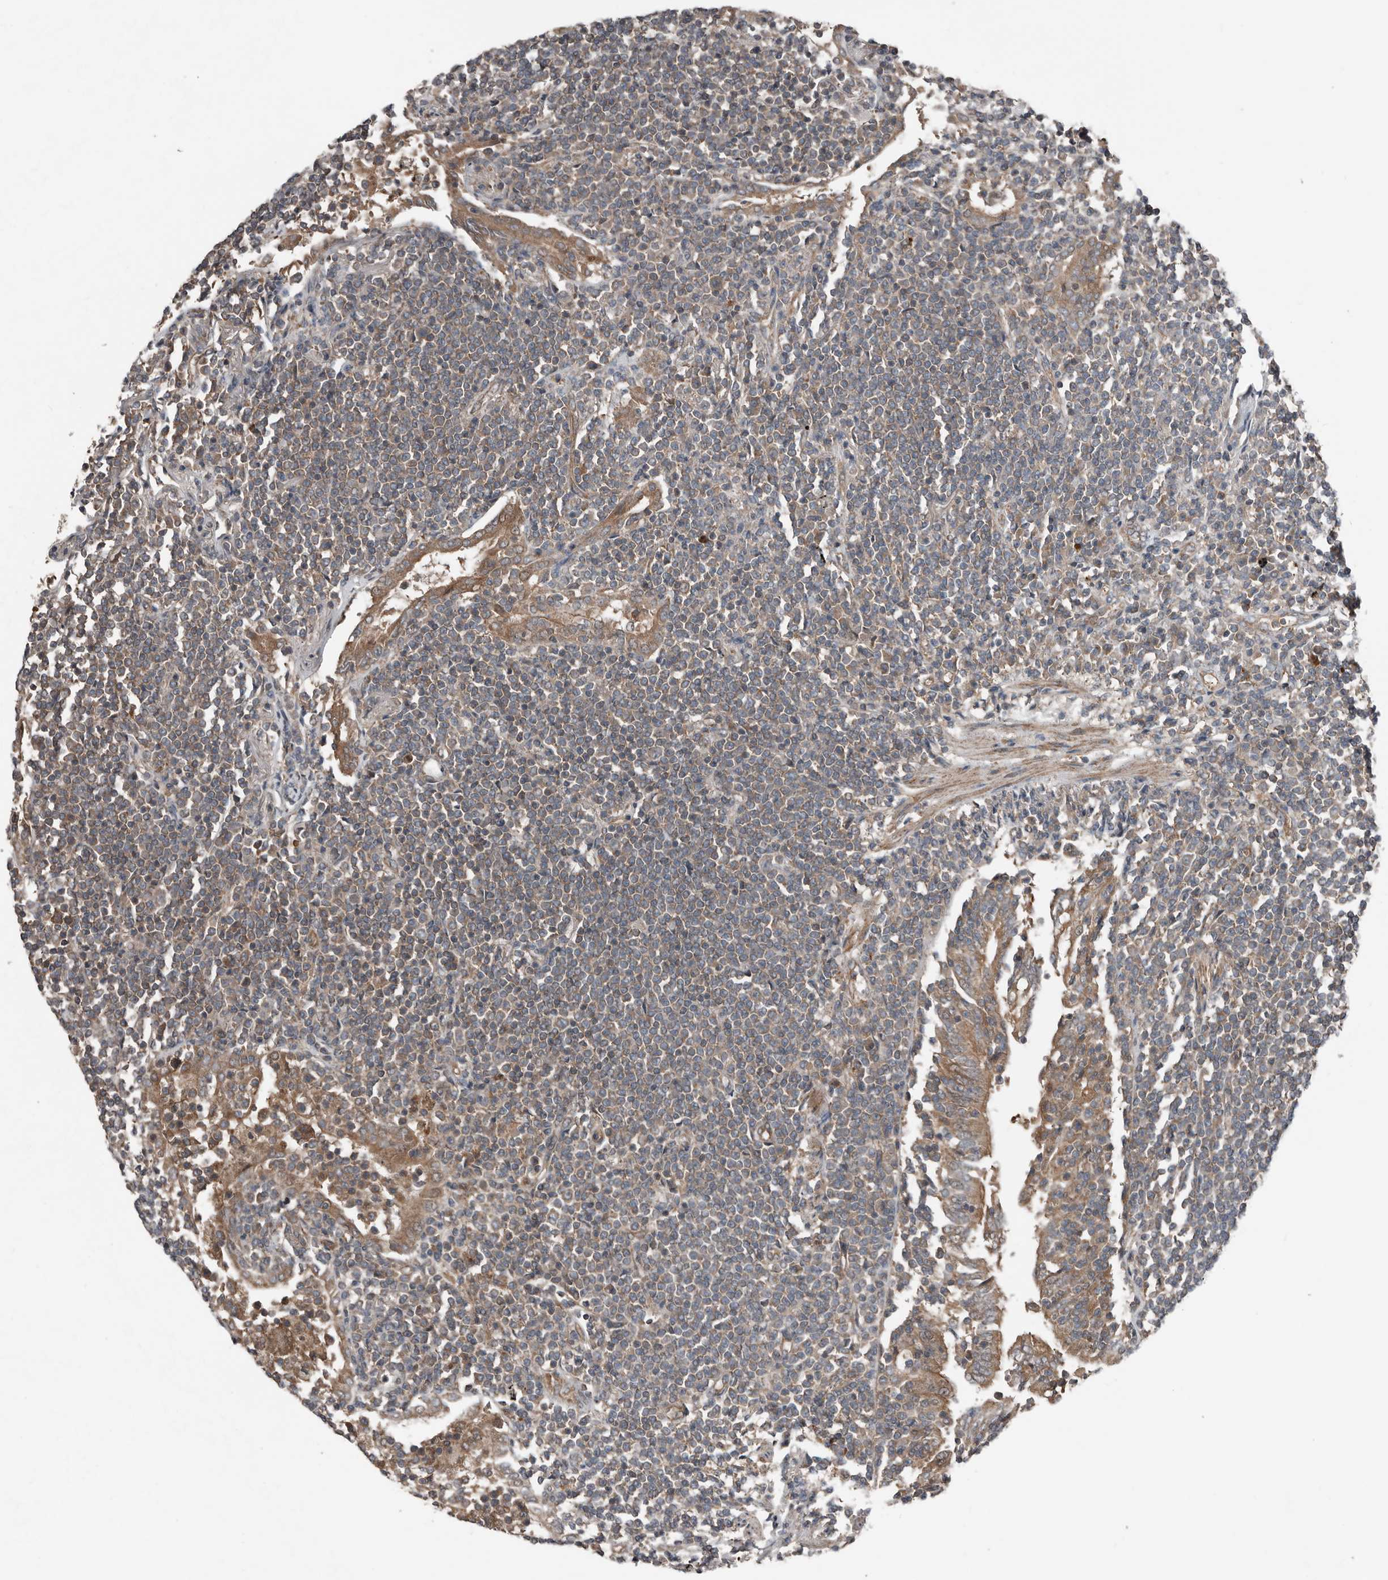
{"staining": {"intensity": "weak", "quantity": "25%-75%", "location": "cytoplasmic/membranous"}, "tissue": "lymphoma", "cell_type": "Tumor cells", "image_type": "cancer", "snomed": [{"axis": "morphology", "description": "Malignant lymphoma, non-Hodgkin's type, Low grade"}, {"axis": "topography", "description": "Lung"}], "caption": "Lymphoma stained with a protein marker reveals weak staining in tumor cells.", "gene": "DNAJB4", "patient": {"sex": "female", "age": 71}}